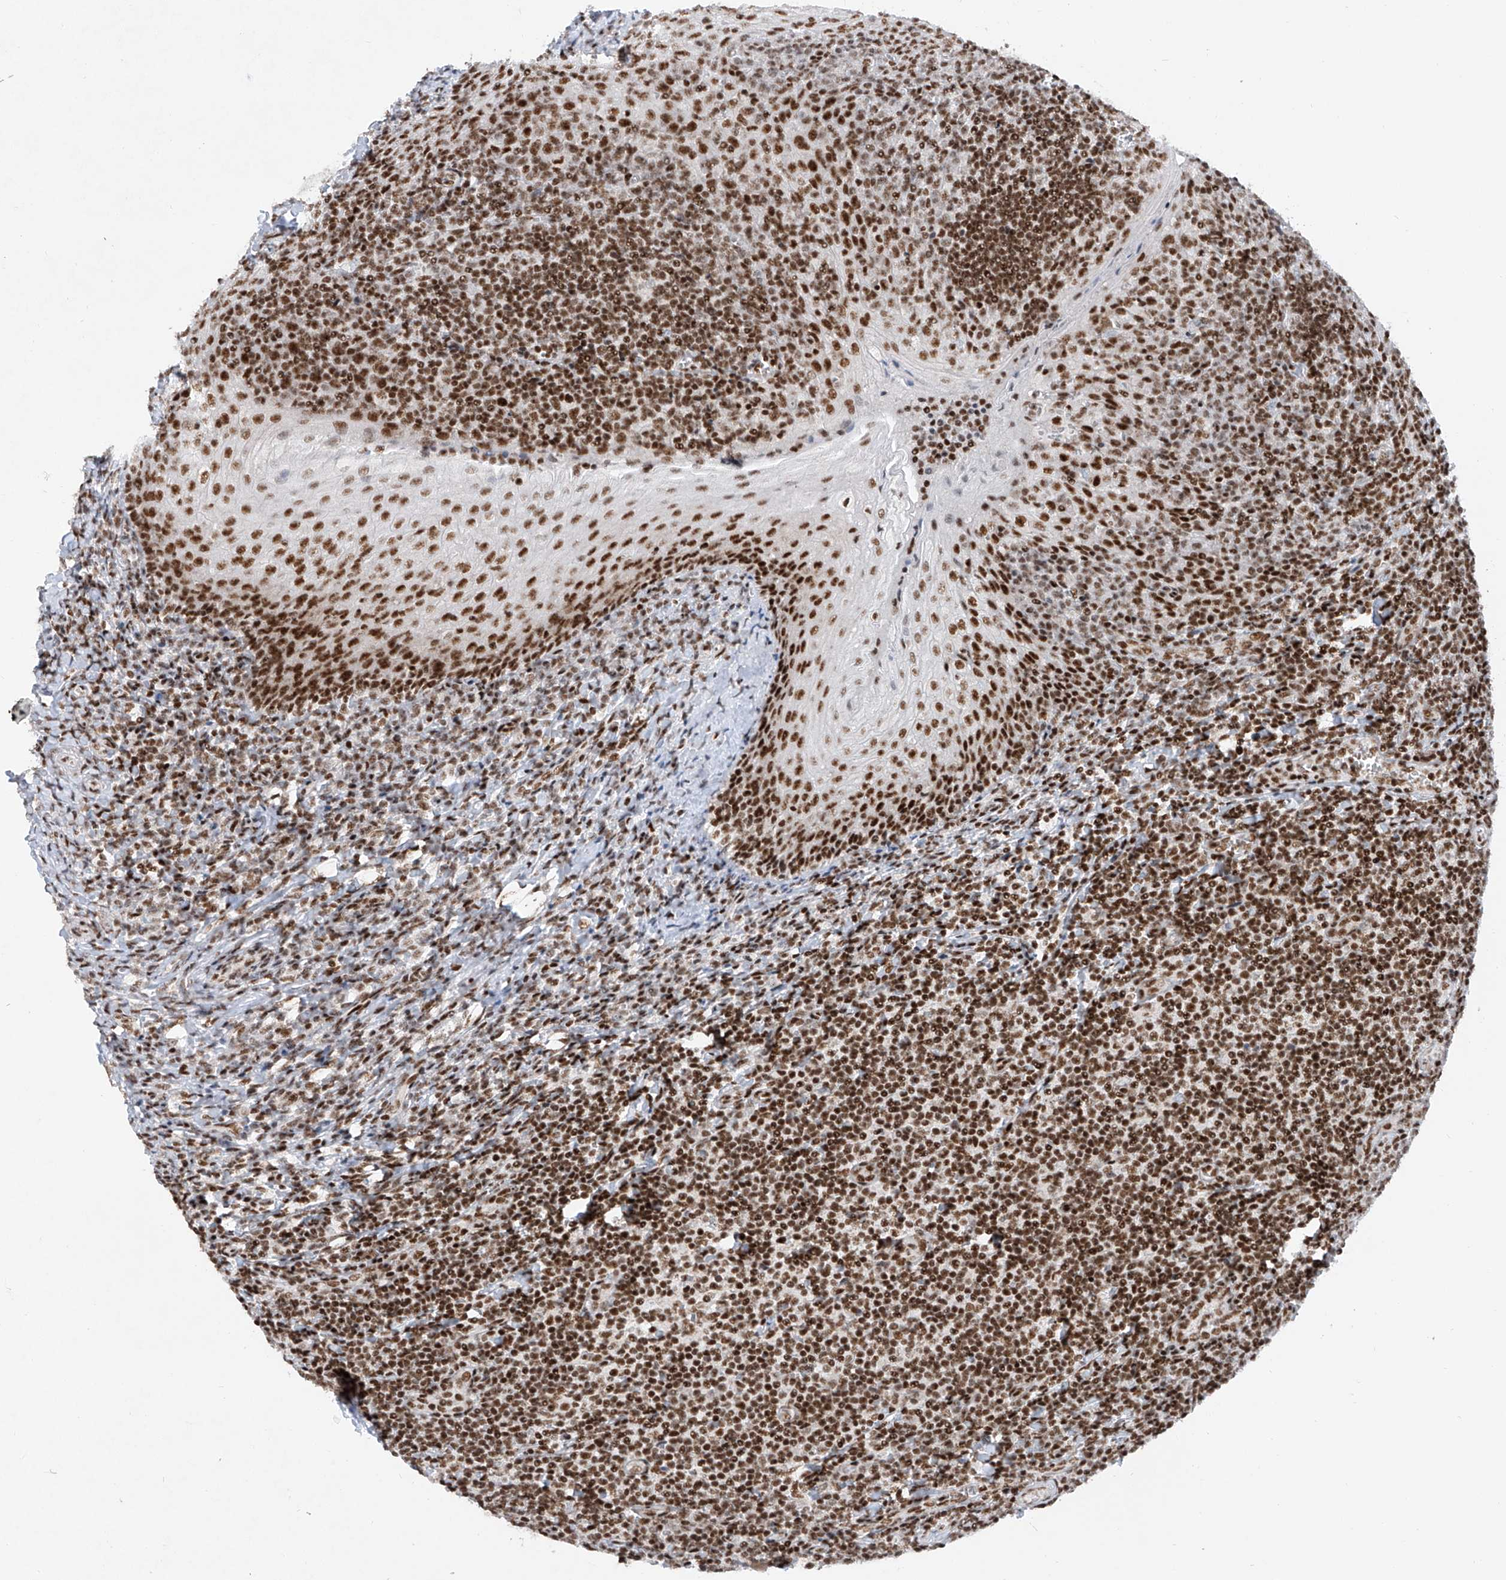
{"staining": {"intensity": "moderate", "quantity": ">75%", "location": "nuclear"}, "tissue": "tonsil", "cell_type": "Germinal center cells", "image_type": "normal", "snomed": [{"axis": "morphology", "description": "Normal tissue, NOS"}, {"axis": "topography", "description": "Tonsil"}], "caption": "A brown stain highlights moderate nuclear positivity of a protein in germinal center cells of normal human tonsil.", "gene": "TAF4", "patient": {"sex": "male", "age": 27}}